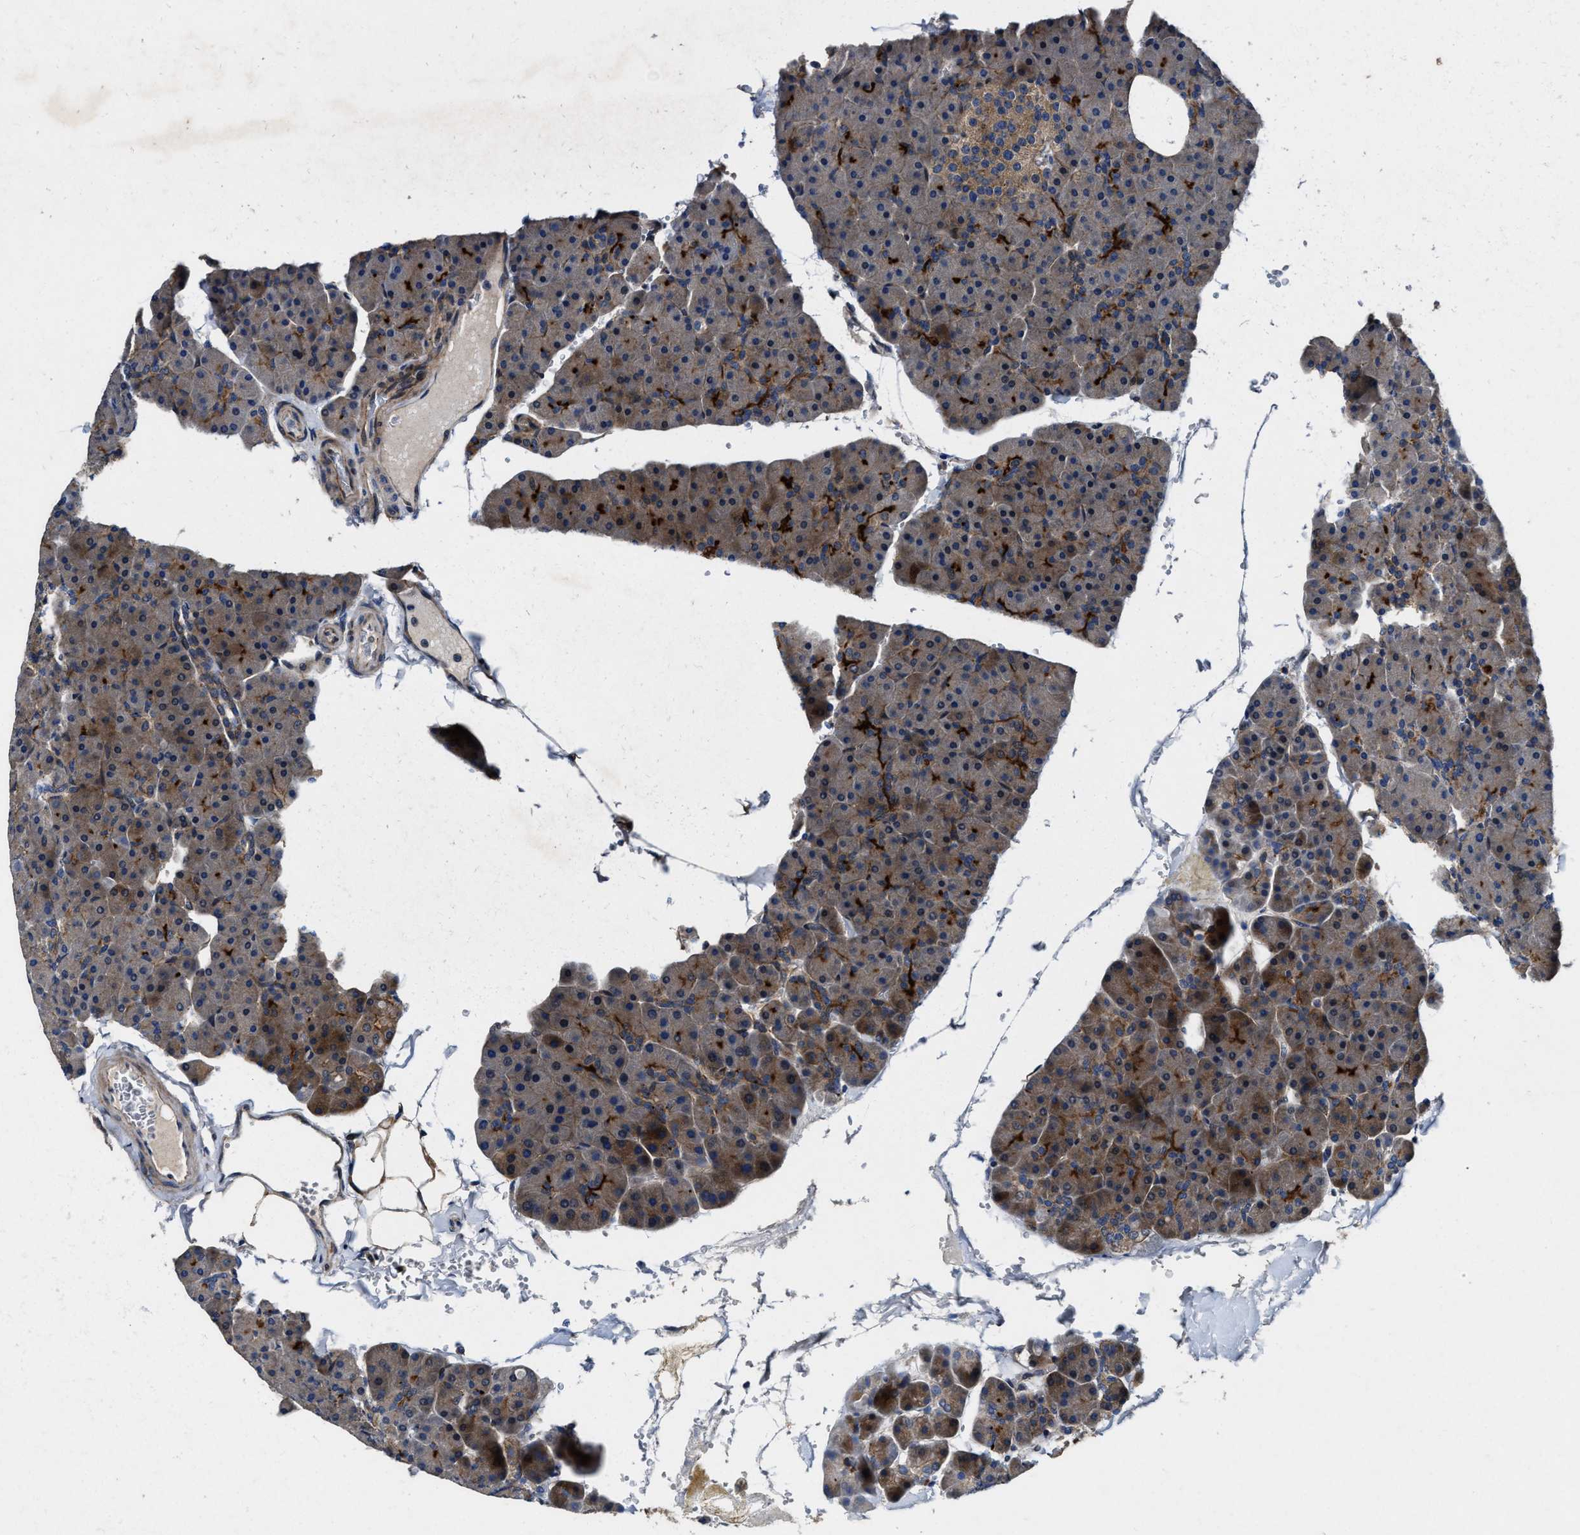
{"staining": {"intensity": "moderate", "quantity": ">75%", "location": "cytoplasmic/membranous"}, "tissue": "pancreas", "cell_type": "Exocrine glandular cells", "image_type": "normal", "snomed": [{"axis": "morphology", "description": "Normal tissue, NOS"}, {"axis": "topography", "description": "Pancreas"}], "caption": "DAB (3,3'-diaminobenzidine) immunohistochemical staining of benign pancreas shows moderate cytoplasmic/membranous protein staining in approximately >75% of exocrine glandular cells.", "gene": "PTAR1", "patient": {"sex": "male", "age": 35}}